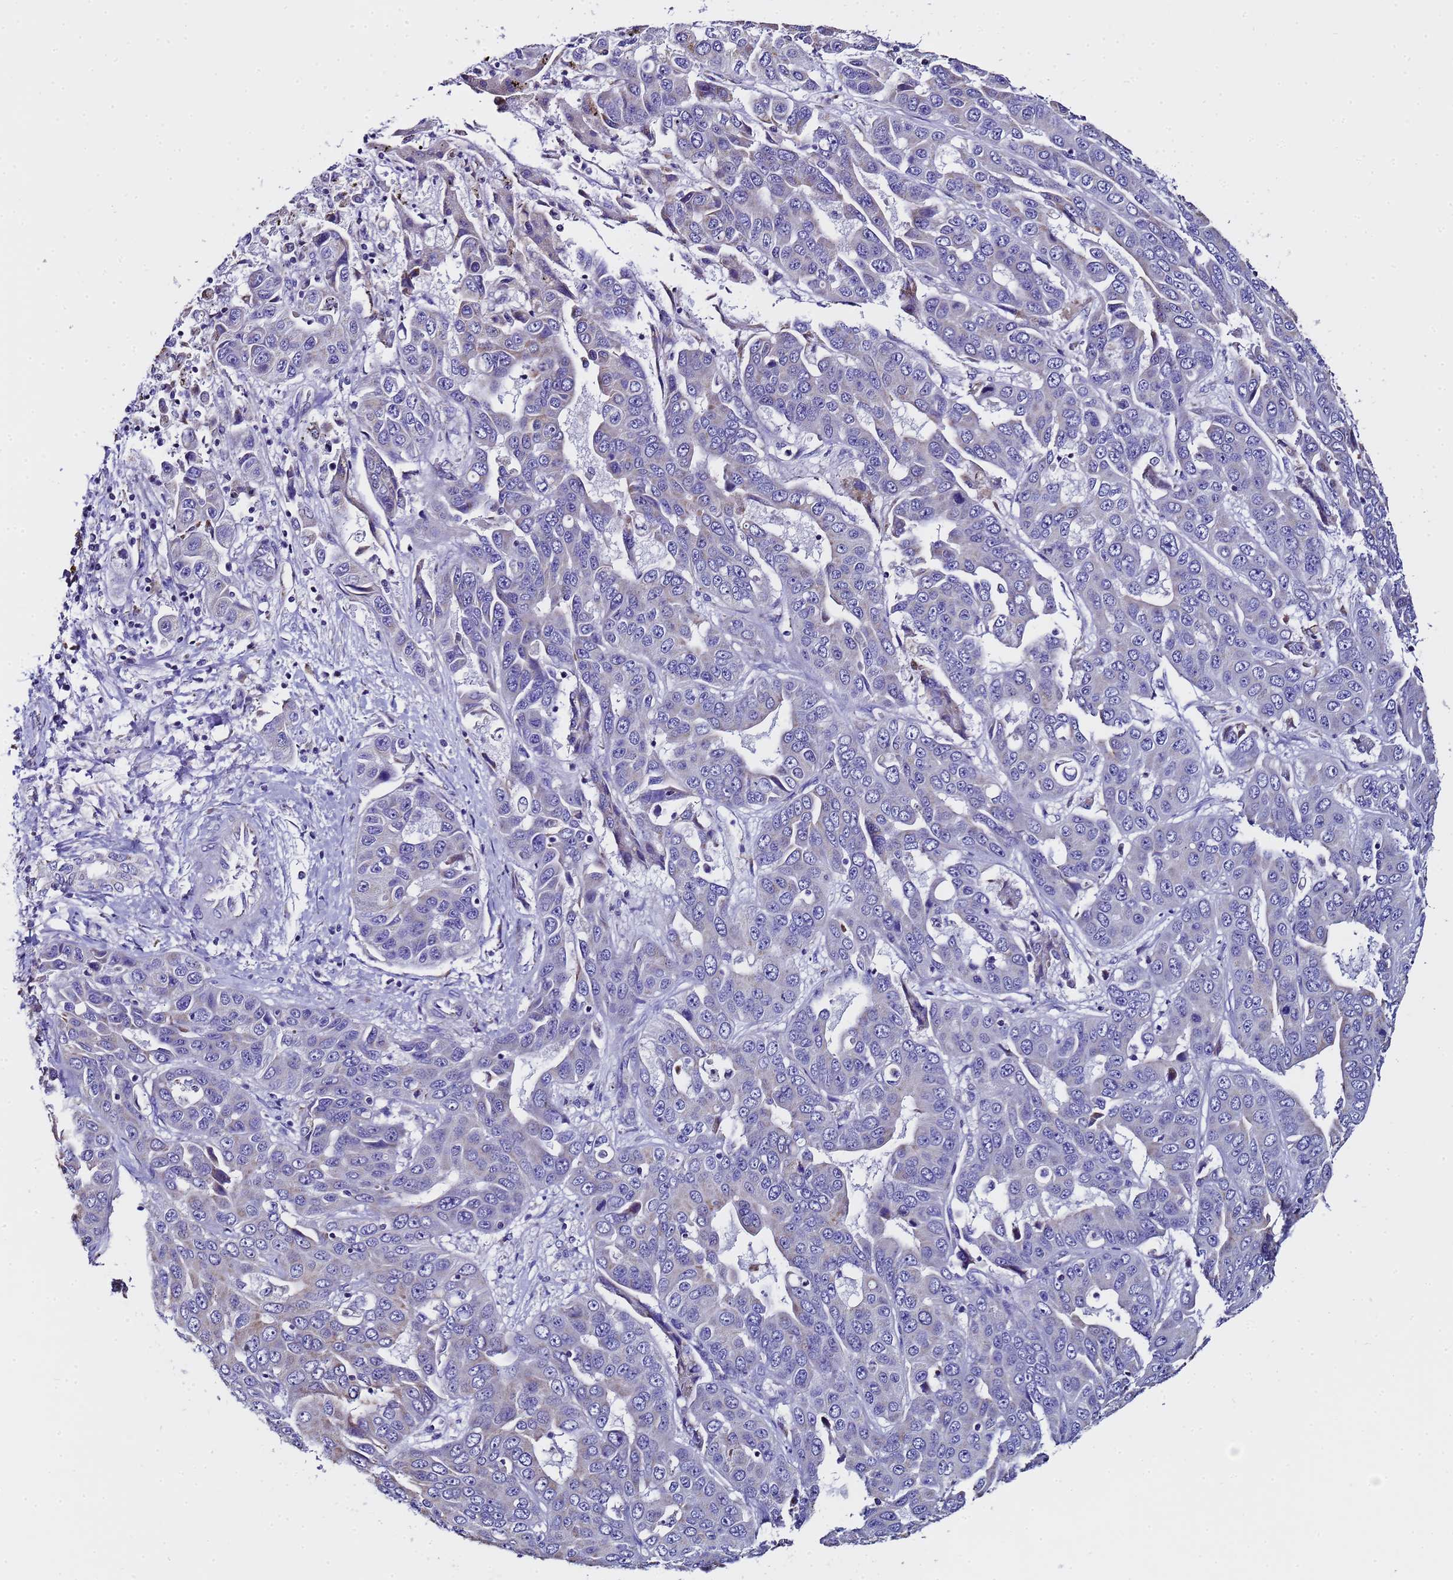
{"staining": {"intensity": "weak", "quantity": "<25%", "location": "cytoplasmic/membranous"}, "tissue": "liver cancer", "cell_type": "Tumor cells", "image_type": "cancer", "snomed": [{"axis": "morphology", "description": "Cholangiocarcinoma"}, {"axis": "topography", "description": "Liver"}], "caption": "Immunohistochemistry (IHC) histopathology image of neoplastic tissue: liver cancer (cholangiocarcinoma) stained with DAB (3,3'-diaminobenzidine) demonstrates no significant protein staining in tumor cells. (Immunohistochemistry (IHC), brightfield microscopy, high magnification).", "gene": "MRPS12", "patient": {"sex": "female", "age": 52}}